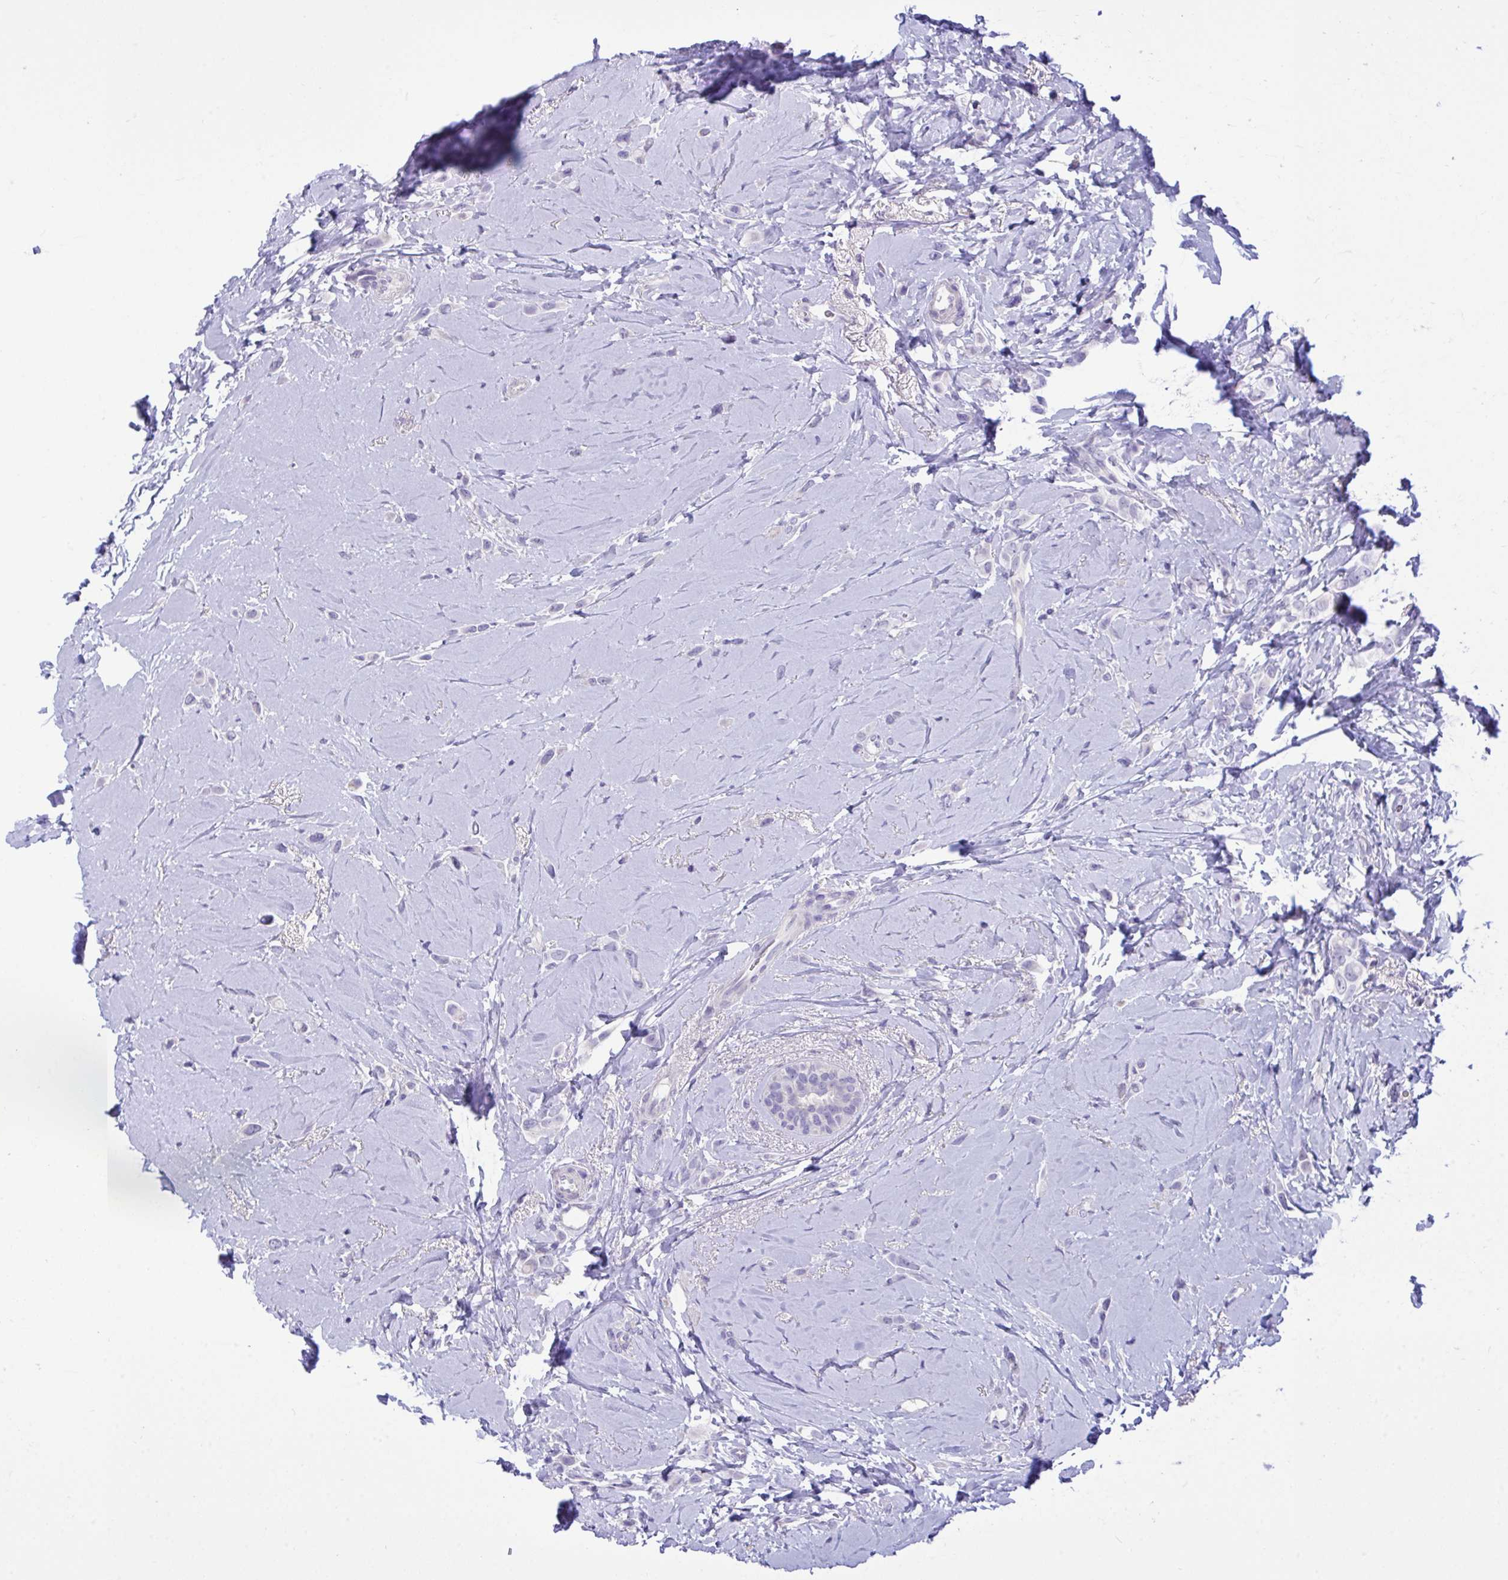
{"staining": {"intensity": "negative", "quantity": "none", "location": "none"}, "tissue": "breast cancer", "cell_type": "Tumor cells", "image_type": "cancer", "snomed": [{"axis": "morphology", "description": "Lobular carcinoma"}, {"axis": "topography", "description": "Breast"}], "caption": "This is an immunohistochemistry histopathology image of breast cancer. There is no expression in tumor cells.", "gene": "WDR97", "patient": {"sex": "female", "age": 66}}